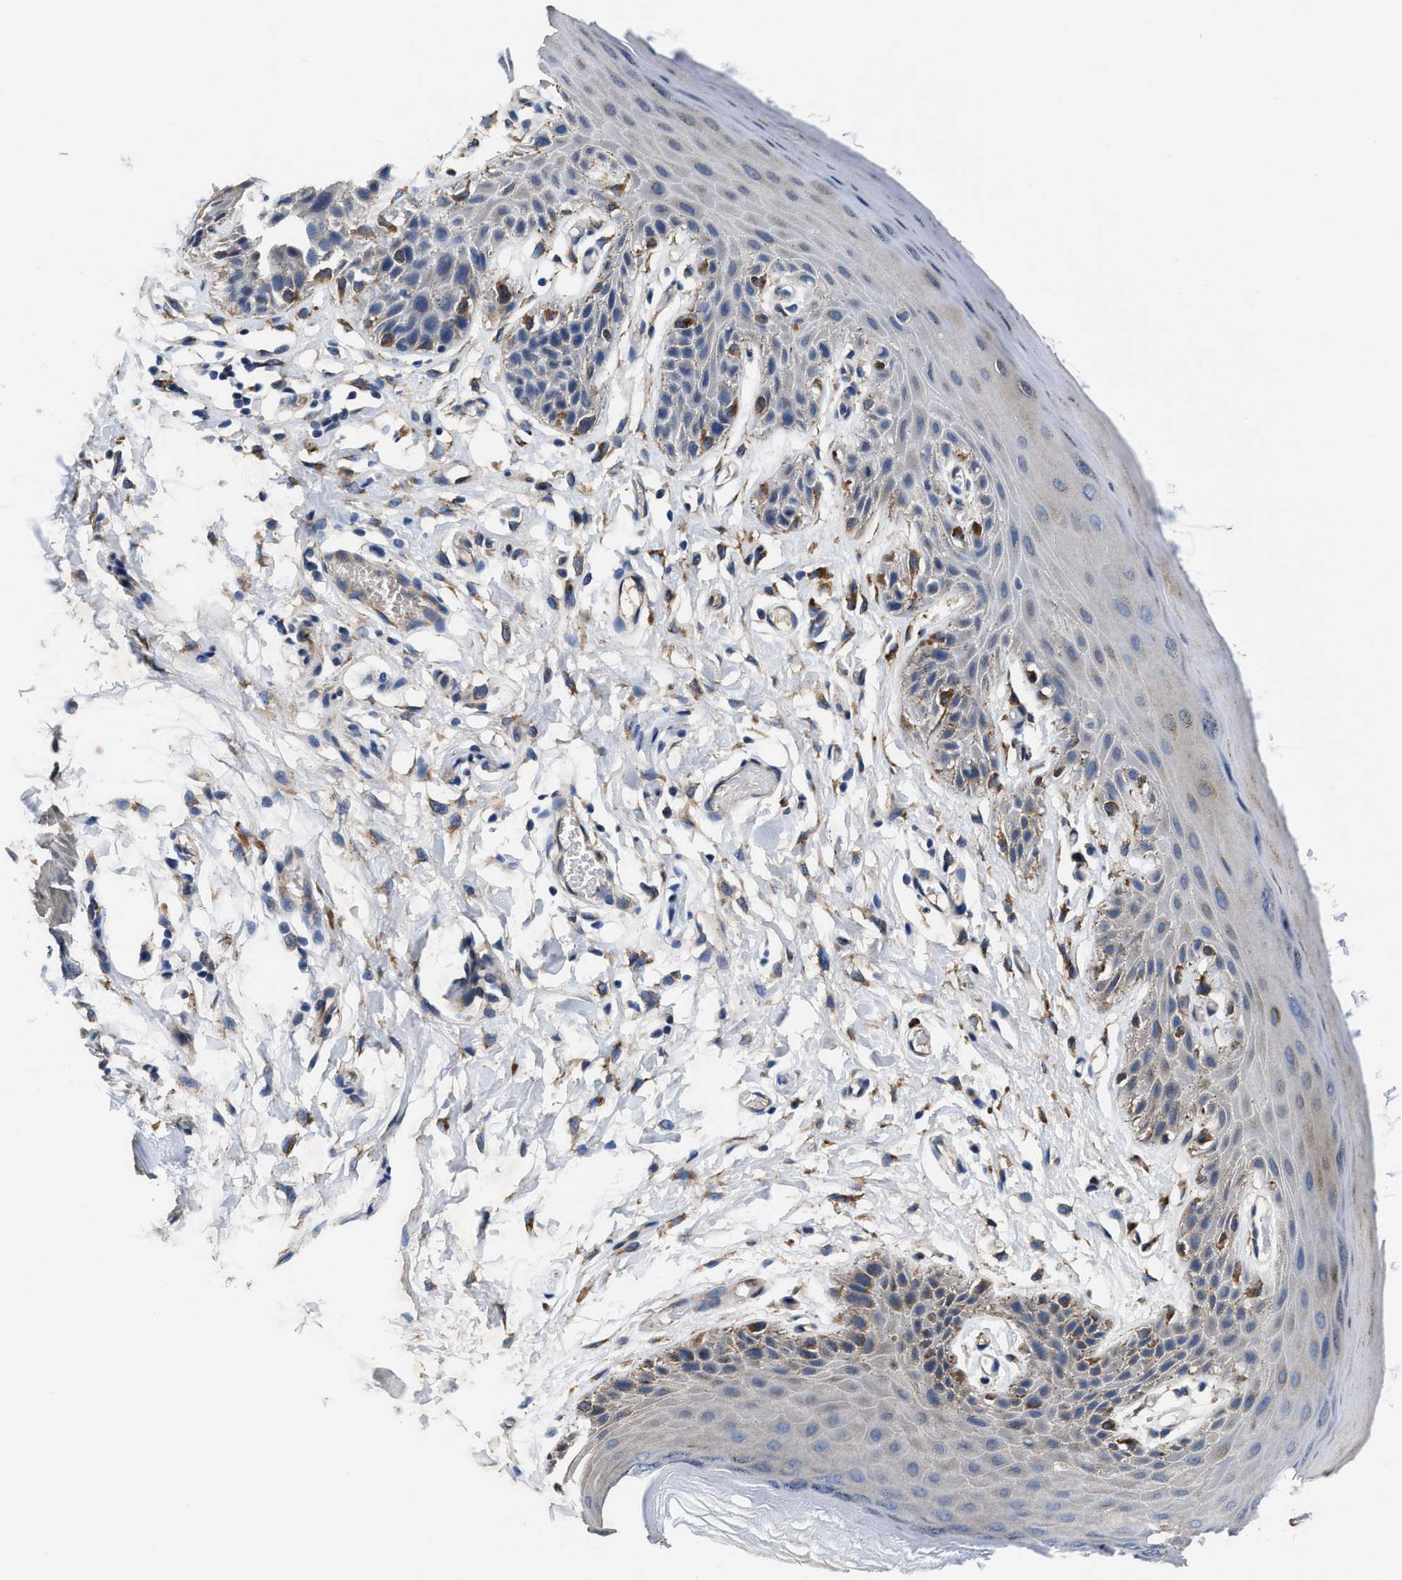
{"staining": {"intensity": "weak", "quantity": "<25%", "location": "cytoplasmic/membranous"}, "tissue": "skin", "cell_type": "Epidermal cells", "image_type": "normal", "snomed": [{"axis": "morphology", "description": "Normal tissue, NOS"}, {"axis": "topography", "description": "Anal"}], "caption": "DAB immunohistochemical staining of normal skin reveals no significant expression in epidermal cells. Brightfield microscopy of immunohistochemistry stained with DAB (3,3'-diaminobenzidine) (brown) and hematoxylin (blue), captured at high magnification.", "gene": "IDNK", "patient": {"sex": "male", "age": 44}}